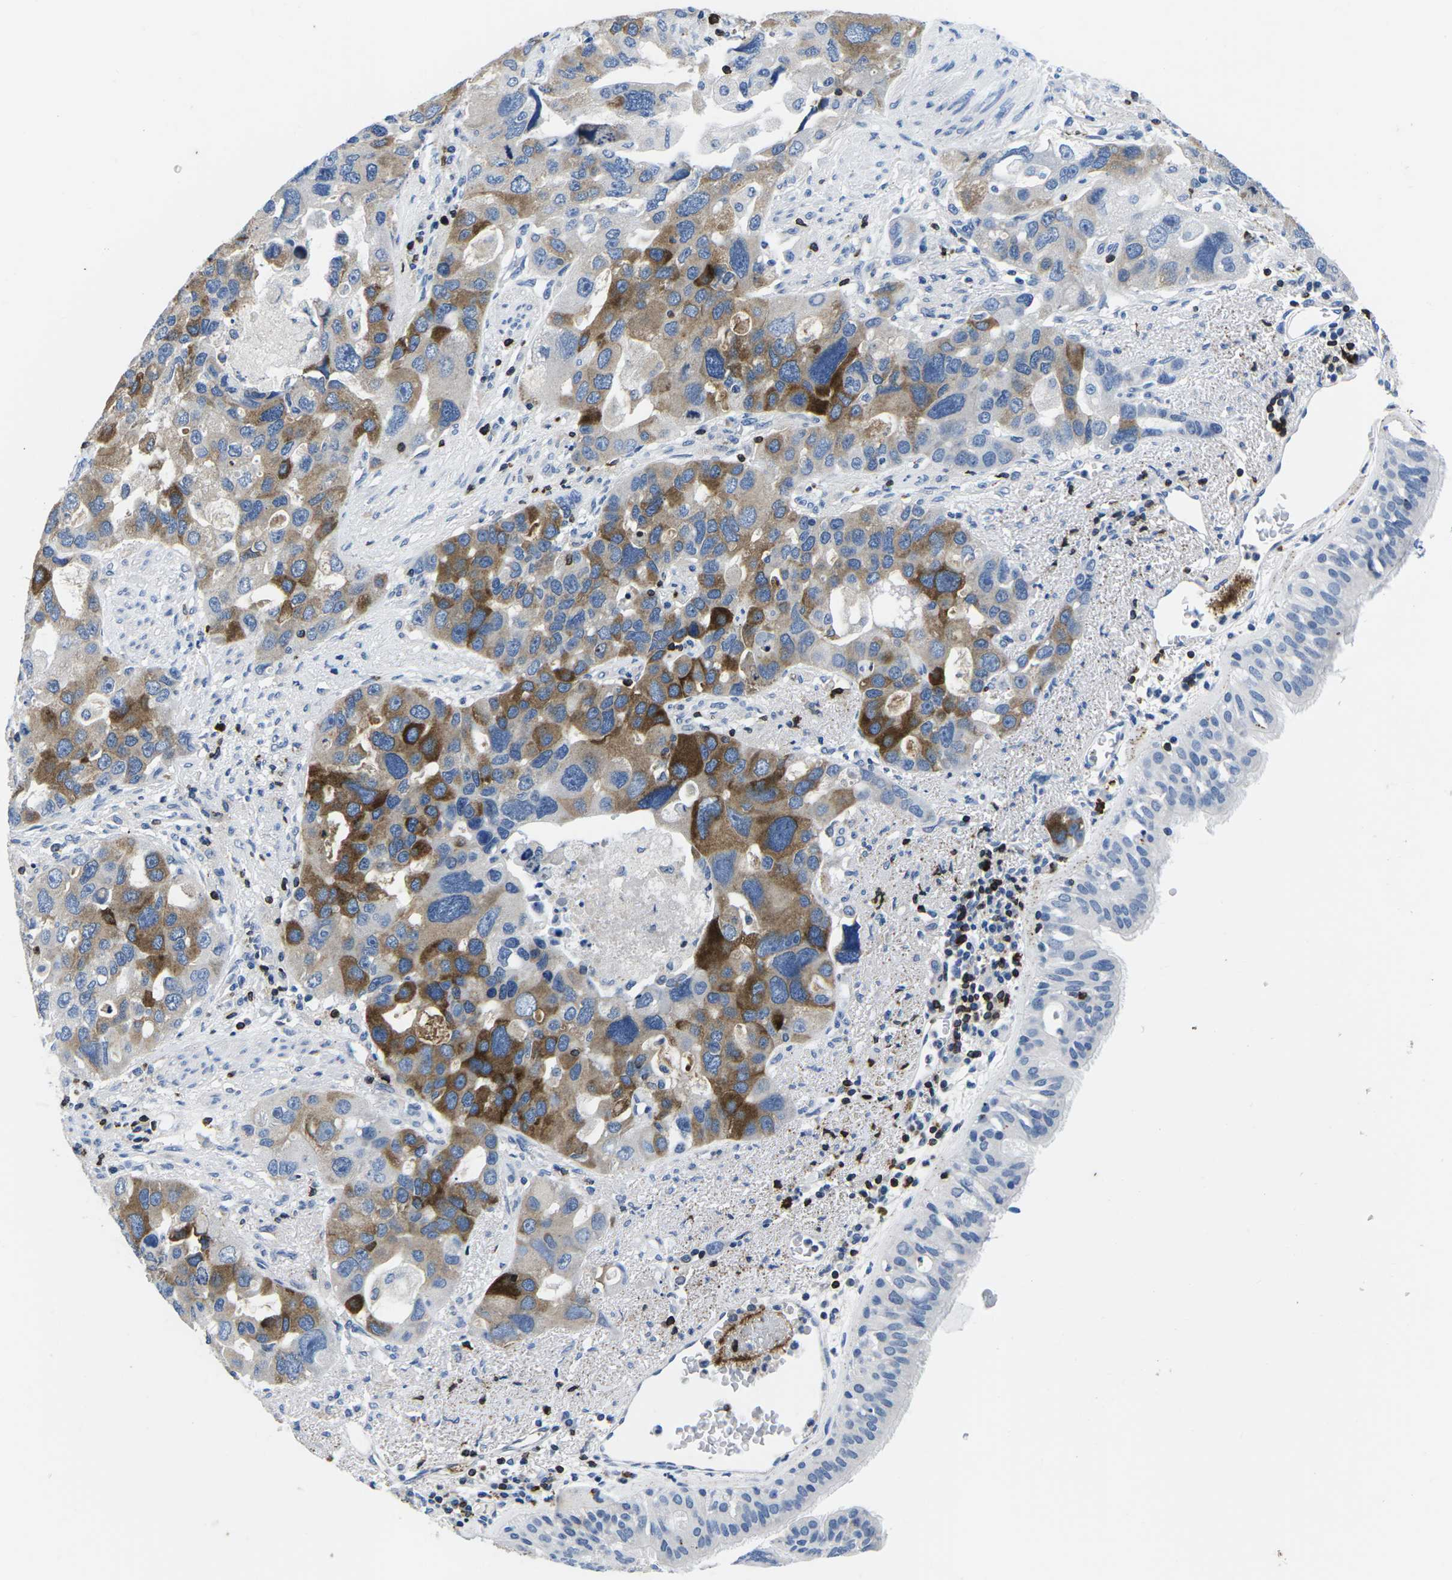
{"staining": {"intensity": "negative", "quantity": "none", "location": "none"}, "tissue": "bronchus", "cell_type": "Respiratory epithelial cells", "image_type": "normal", "snomed": [{"axis": "morphology", "description": "Normal tissue, NOS"}, {"axis": "morphology", "description": "Adenocarcinoma, NOS"}, {"axis": "morphology", "description": "Adenocarcinoma, metastatic, NOS"}, {"axis": "topography", "description": "Lymph node"}, {"axis": "topography", "description": "Bronchus"}, {"axis": "topography", "description": "Lung"}], "caption": "There is no significant staining in respiratory epithelial cells of bronchus. (DAB (3,3'-diaminobenzidine) immunohistochemistry visualized using brightfield microscopy, high magnification).", "gene": "CTSW", "patient": {"sex": "female", "age": 54}}